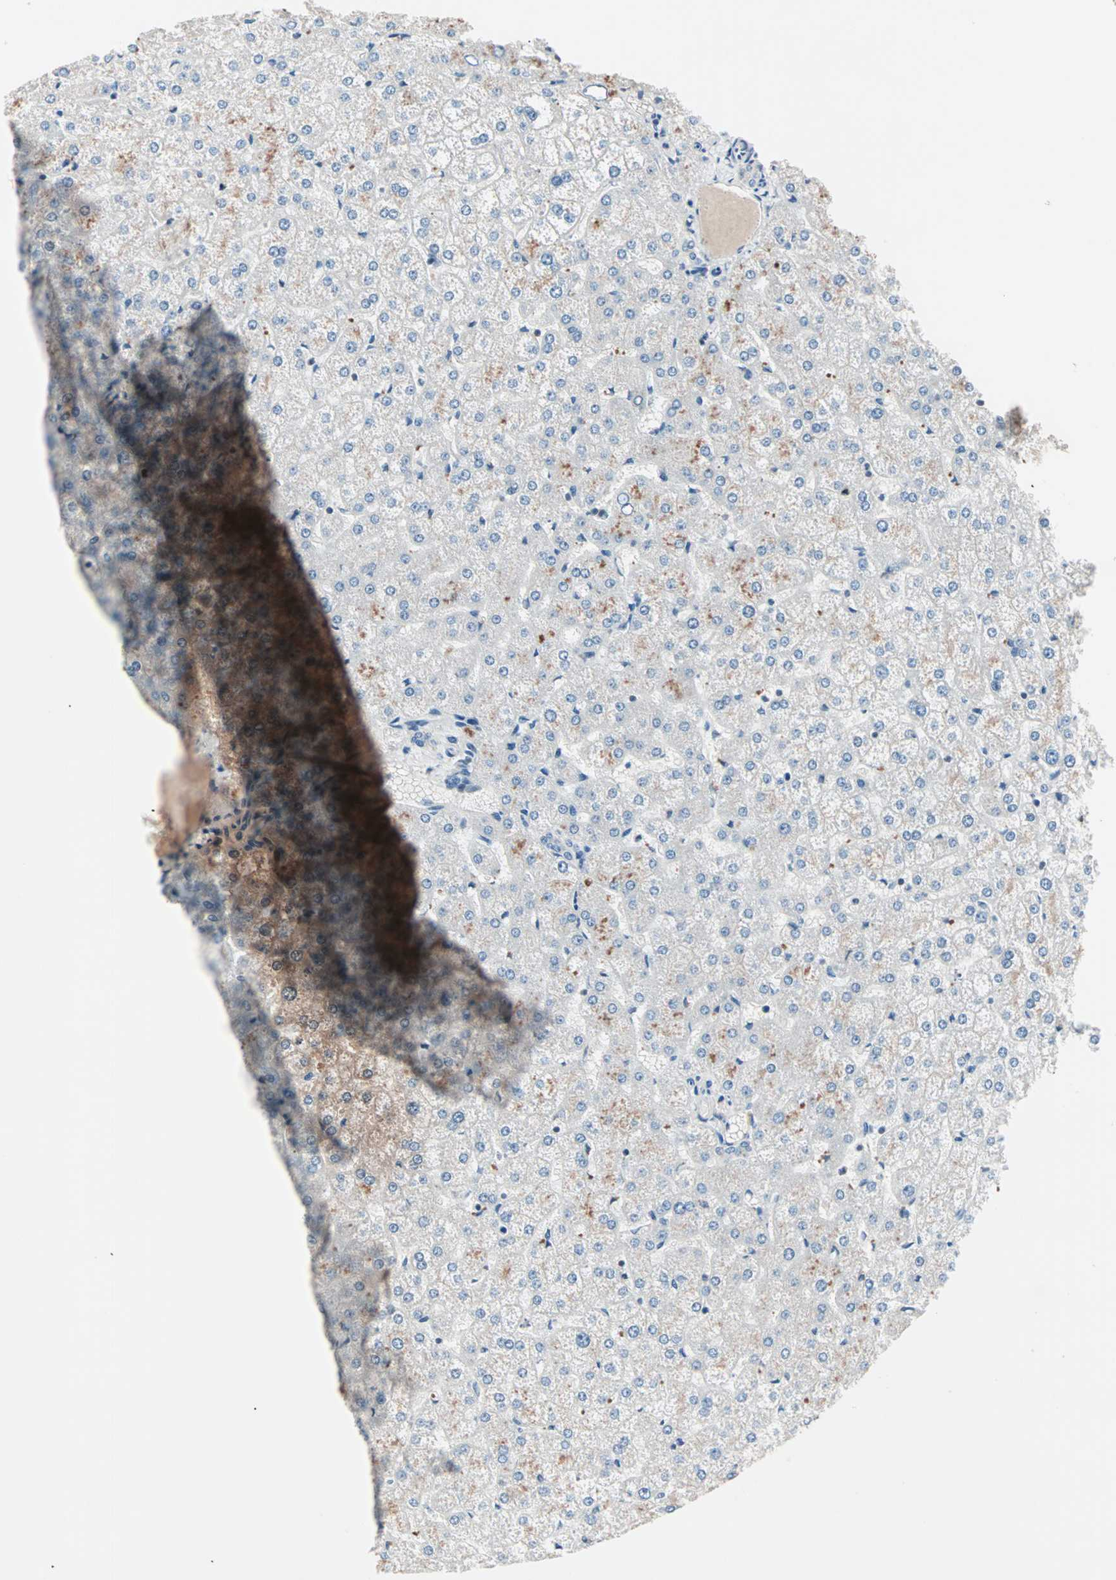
{"staining": {"intensity": "negative", "quantity": "none", "location": "none"}, "tissue": "liver", "cell_type": "Cholangiocytes", "image_type": "normal", "snomed": [{"axis": "morphology", "description": "Normal tissue, NOS"}, {"axis": "topography", "description": "Liver"}], "caption": "Liver stained for a protein using IHC reveals no positivity cholangiocytes.", "gene": "CCNE2", "patient": {"sex": "female", "age": 32}}